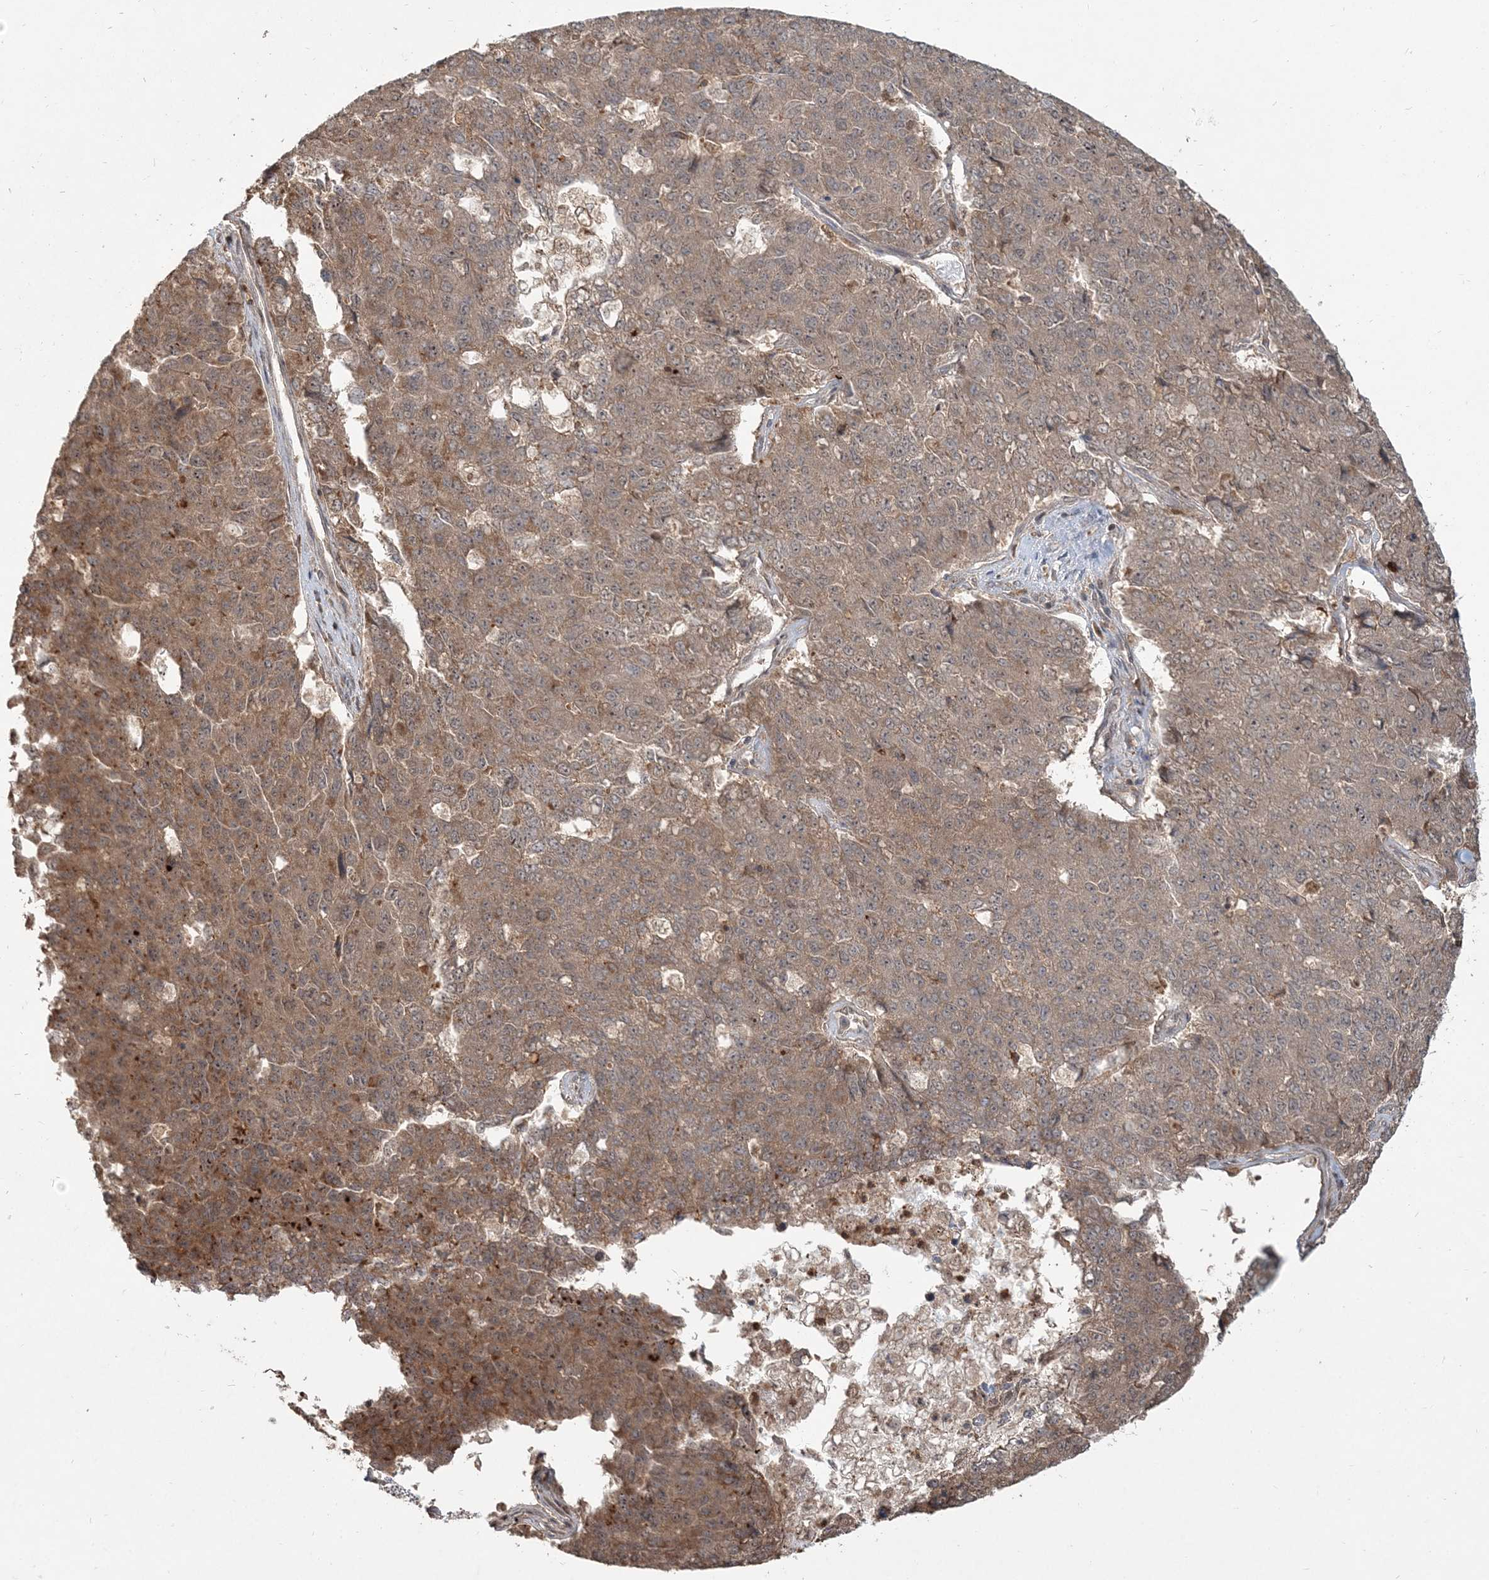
{"staining": {"intensity": "moderate", "quantity": ">75%", "location": "cytoplasmic/membranous"}, "tissue": "pancreatic cancer", "cell_type": "Tumor cells", "image_type": "cancer", "snomed": [{"axis": "morphology", "description": "Adenocarcinoma, NOS"}, {"axis": "topography", "description": "Pancreas"}], "caption": "Immunohistochemical staining of pancreatic cancer (adenocarcinoma) displays medium levels of moderate cytoplasmic/membranous protein staining in approximately >75% of tumor cells.", "gene": "CAB39", "patient": {"sex": "male", "age": 50}}